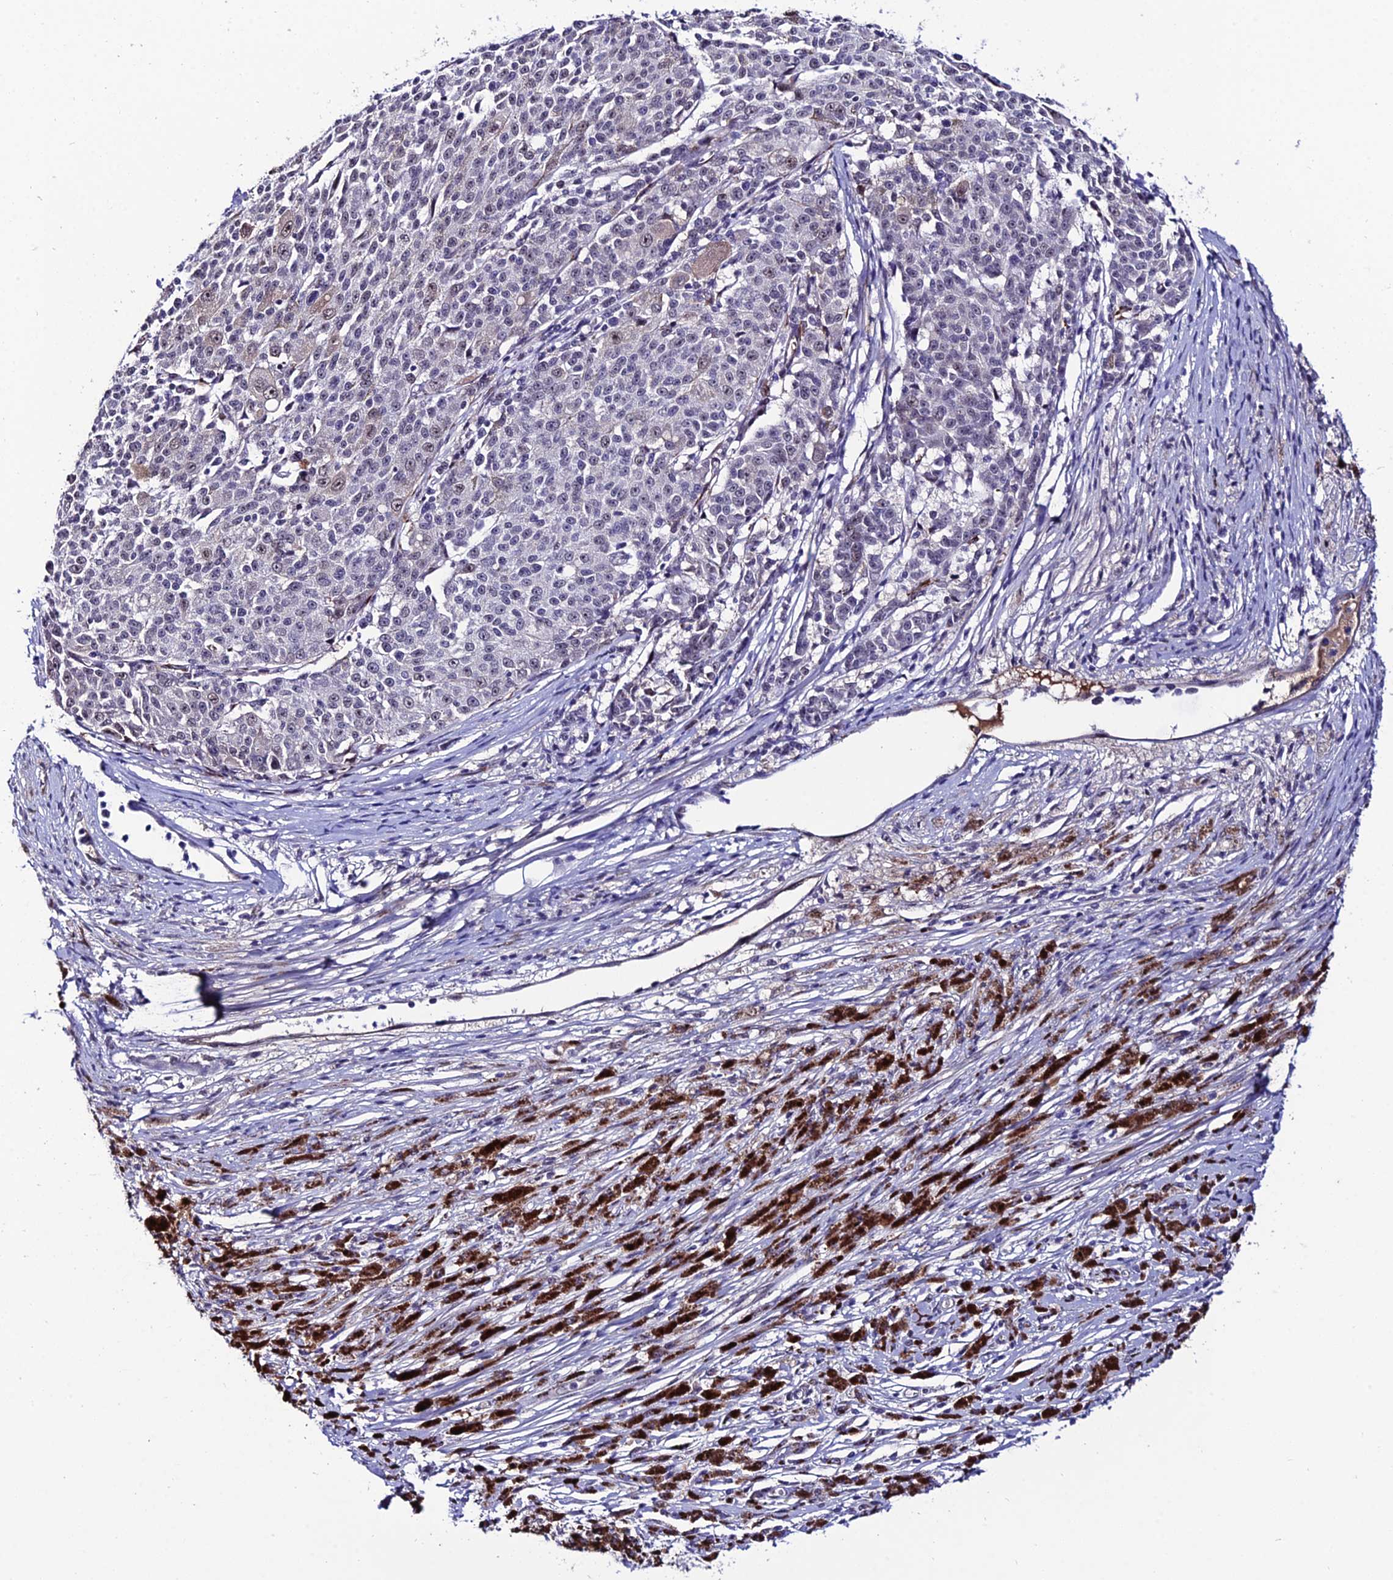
{"staining": {"intensity": "negative", "quantity": "none", "location": "none"}, "tissue": "melanoma", "cell_type": "Tumor cells", "image_type": "cancer", "snomed": [{"axis": "morphology", "description": "Malignant melanoma, NOS"}, {"axis": "topography", "description": "Skin"}], "caption": "Micrograph shows no significant protein staining in tumor cells of malignant melanoma.", "gene": "SYT15", "patient": {"sex": "female", "age": 52}}